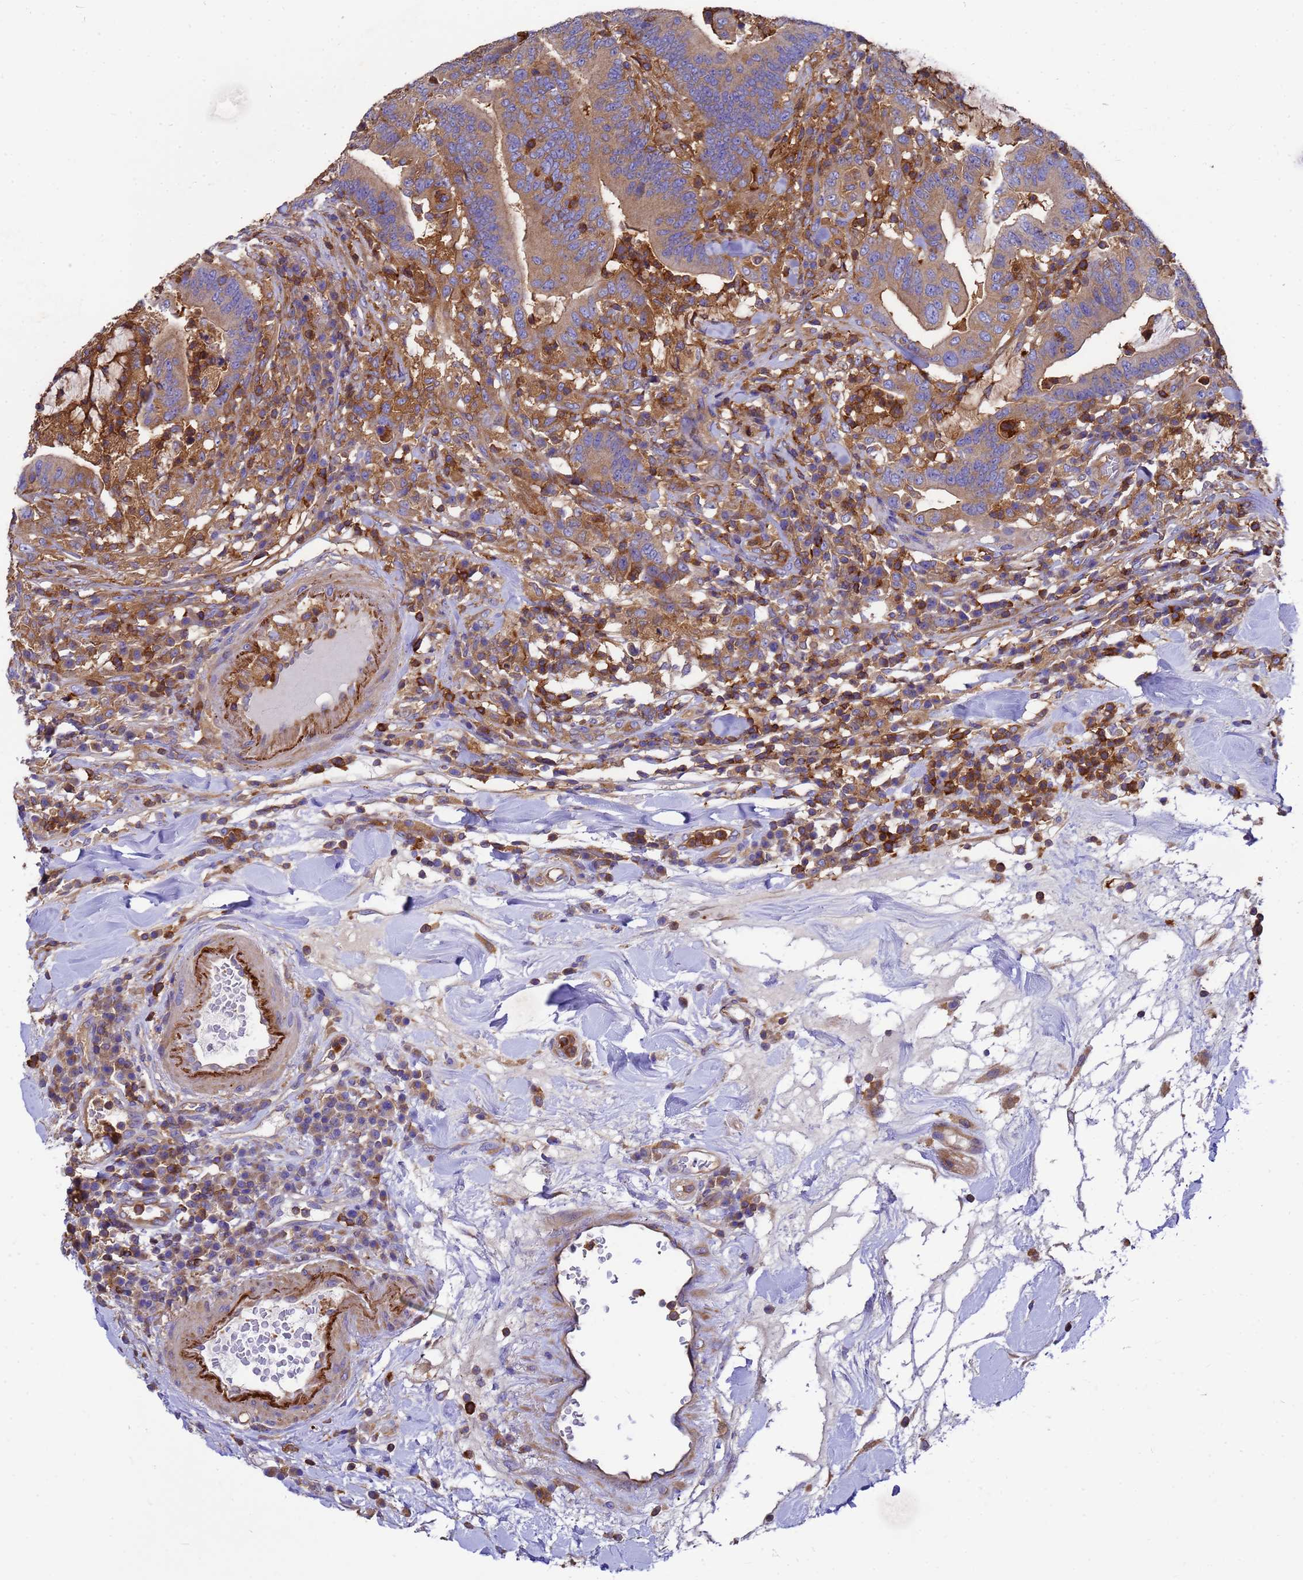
{"staining": {"intensity": "weak", "quantity": "25%-75%", "location": "cytoplasmic/membranous"}, "tissue": "colorectal cancer", "cell_type": "Tumor cells", "image_type": "cancer", "snomed": [{"axis": "morphology", "description": "Adenocarcinoma, NOS"}, {"axis": "topography", "description": "Colon"}], "caption": "Tumor cells reveal weak cytoplasmic/membranous staining in about 25%-75% of cells in colorectal cancer.", "gene": "ZNF235", "patient": {"sex": "female", "age": 66}}